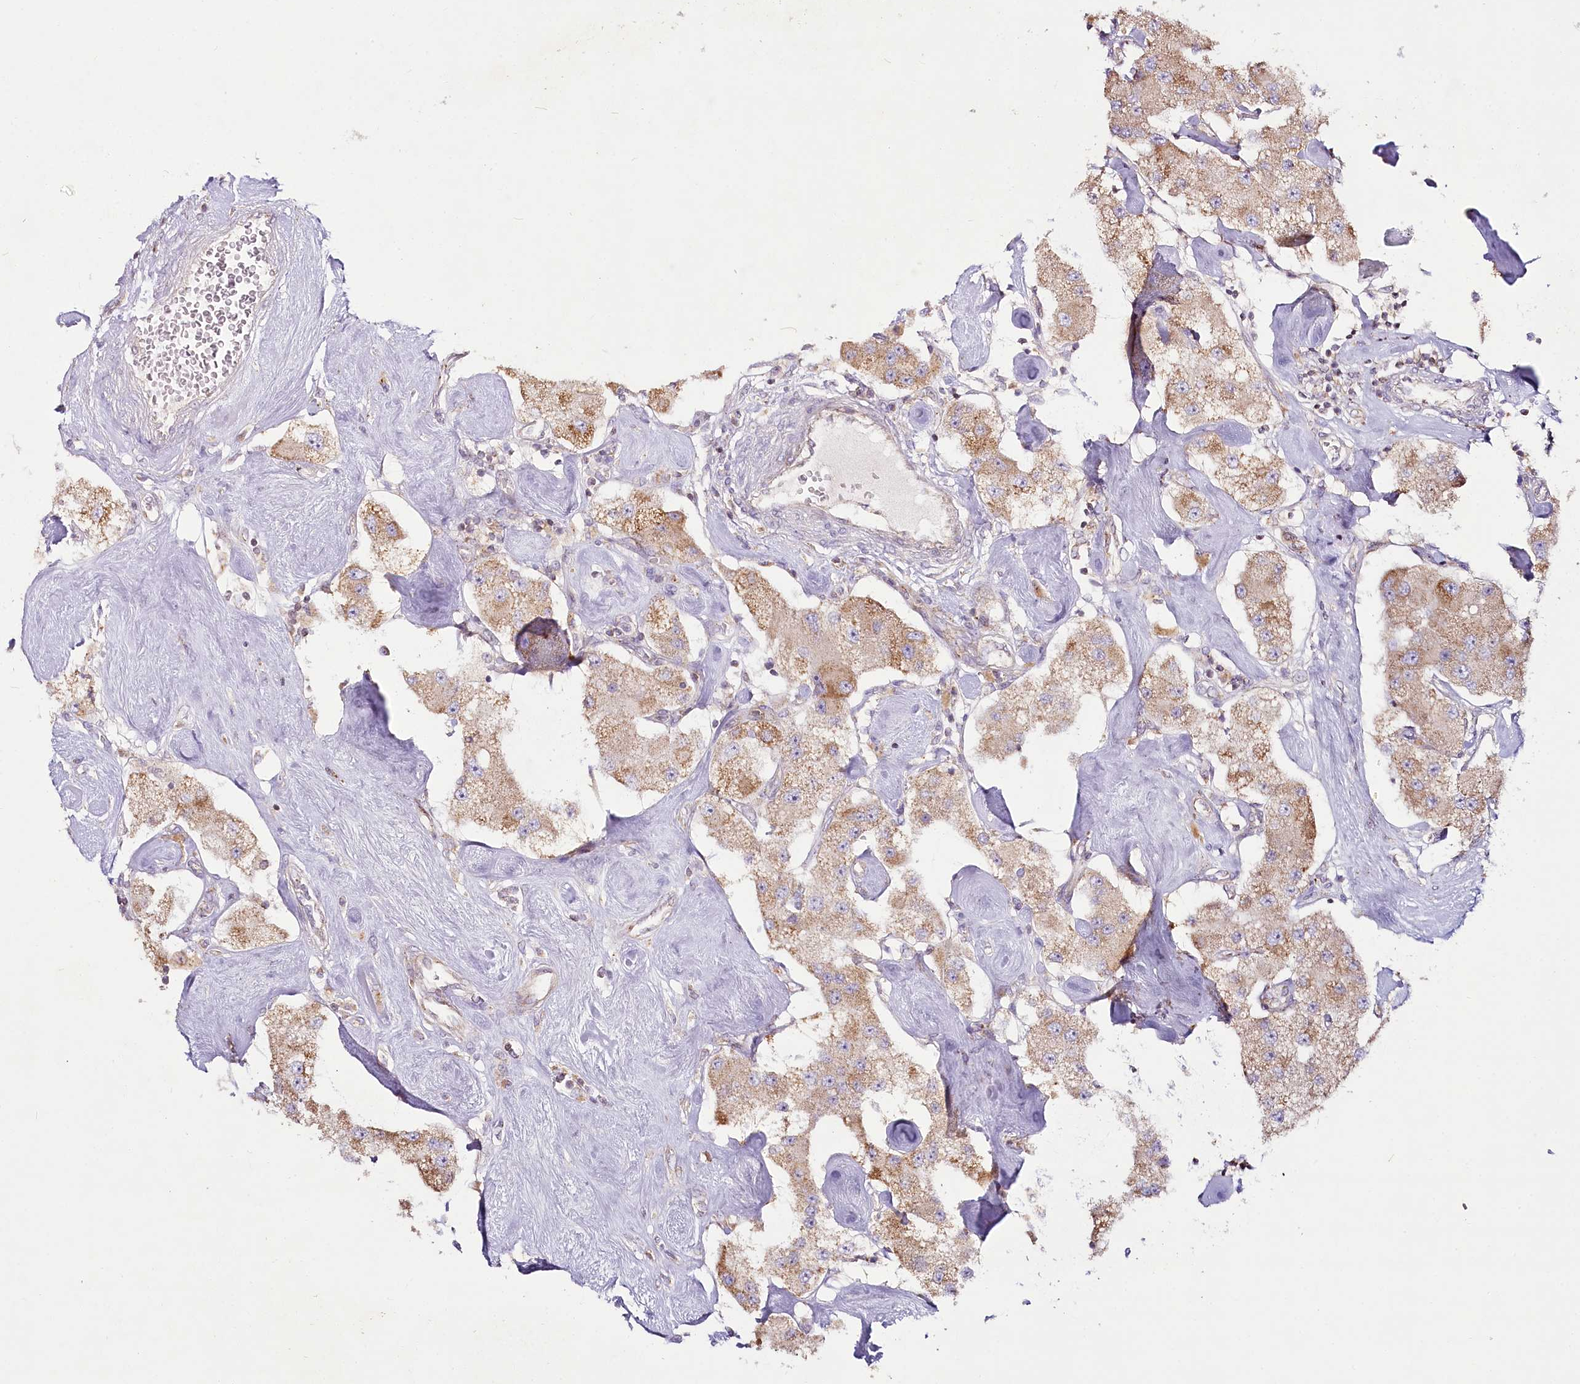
{"staining": {"intensity": "moderate", "quantity": "25%-75%", "location": "cytoplasmic/membranous"}, "tissue": "carcinoid", "cell_type": "Tumor cells", "image_type": "cancer", "snomed": [{"axis": "morphology", "description": "Carcinoid, malignant, NOS"}, {"axis": "topography", "description": "Pancreas"}], "caption": "Carcinoid was stained to show a protein in brown. There is medium levels of moderate cytoplasmic/membranous staining in about 25%-75% of tumor cells. The staining is performed using DAB brown chromogen to label protein expression. The nuclei are counter-stained blue using hematoxylin.", "gene": "ACOX2", "patient": {"sex": "male", "age": 41}}